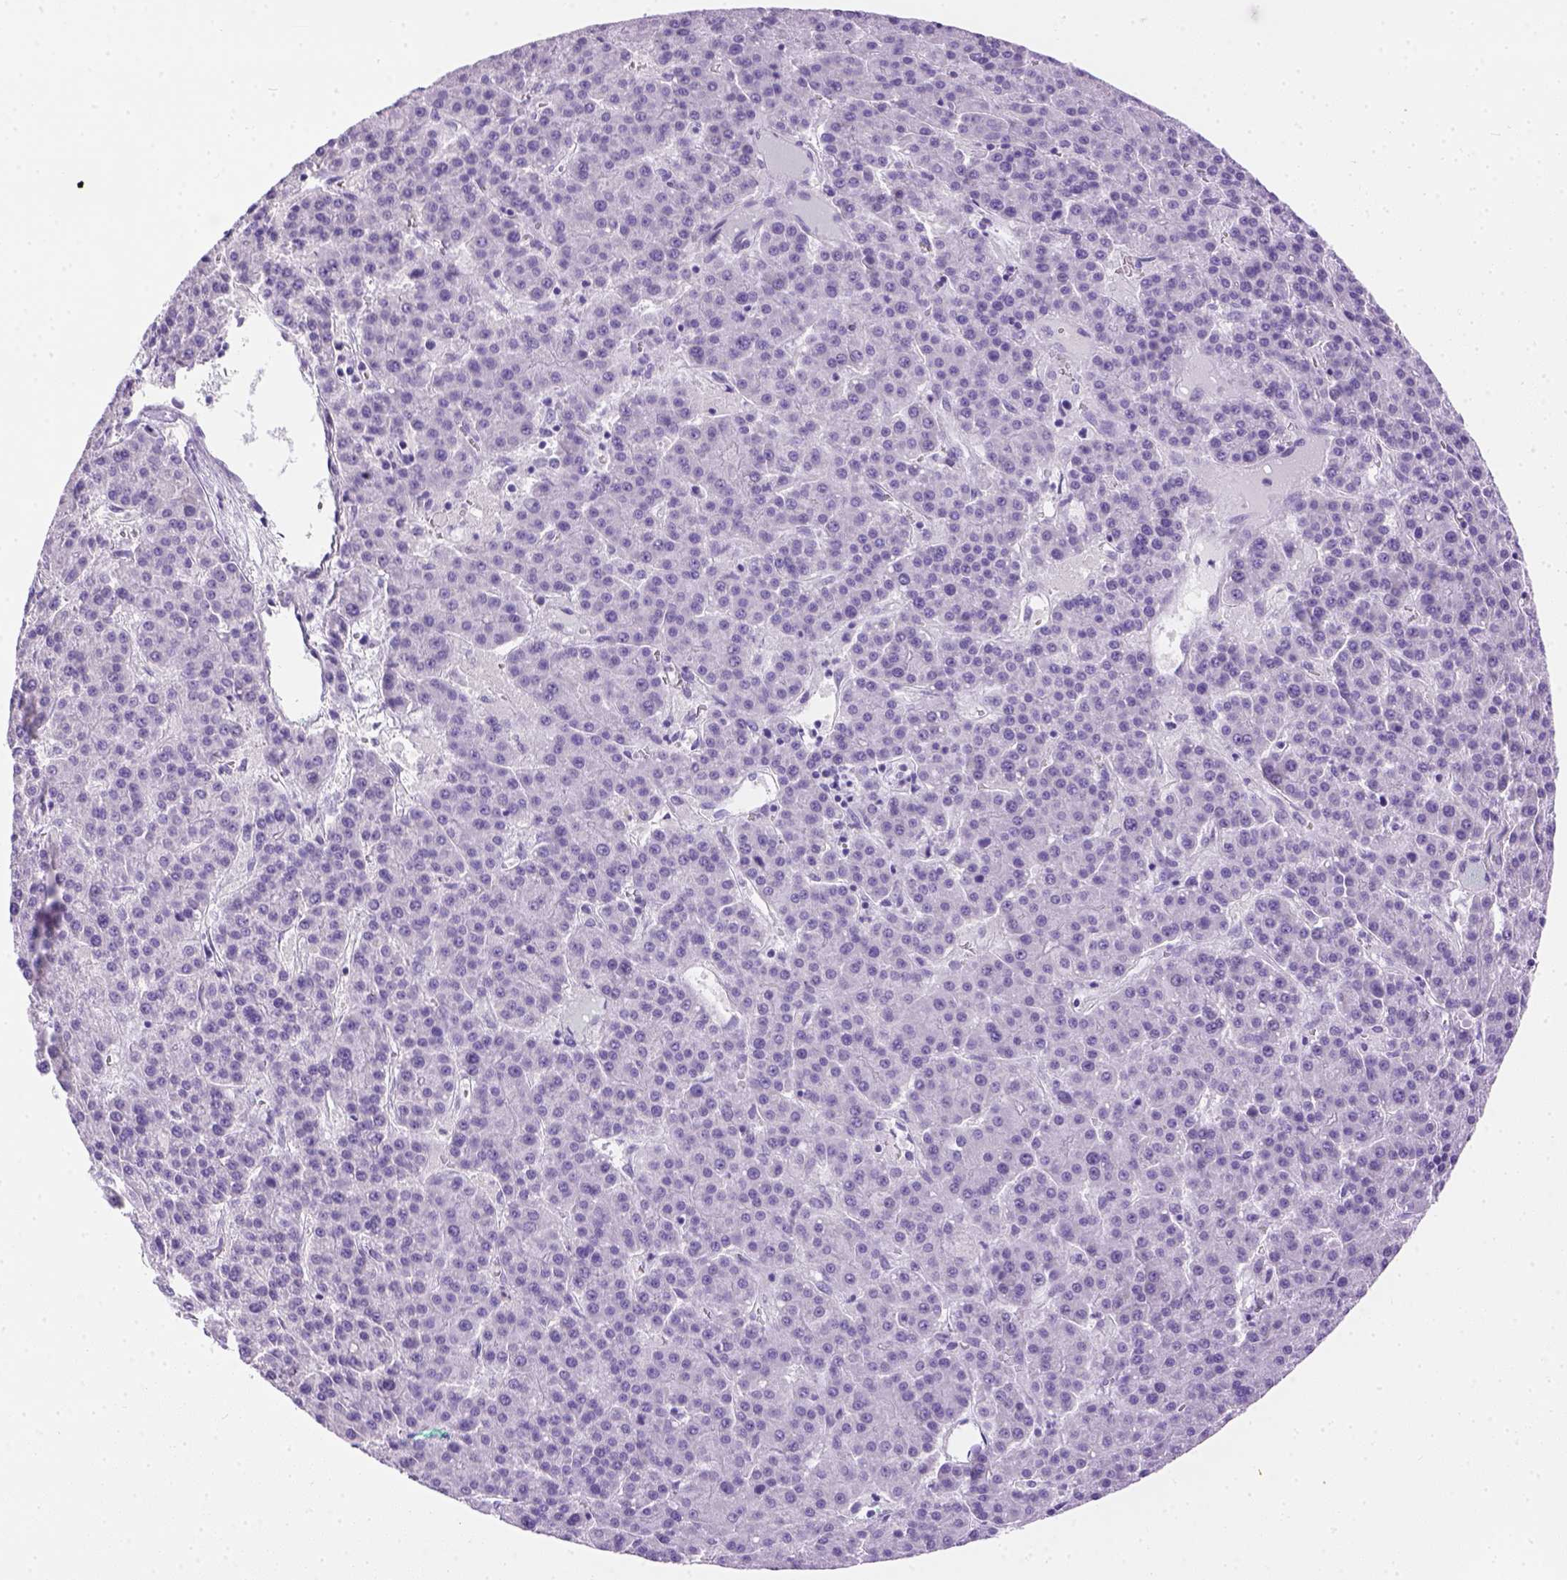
{"staining": {"intensity": "negative", "quantity": "none", "location": "none"}, "tissue": "liver cancer", "cell_type": "Tumor cells", "image_type": "cancer", "snomed": [{"axis": "morphology", "description": "Carcinoma, Hepatocellular, NOS"}, {"axis": "topography", "description": "Liver"}], "caption": "High magnification brightfield microscopy of liver cancer (hepatocellular carcinoma) stained with DAB (brown) and counterstained with hematoxylin (blue): tumor cells show no significant staining.", "gene": "TMEM38A", "patient": {"sex": "female", "age": 58}}